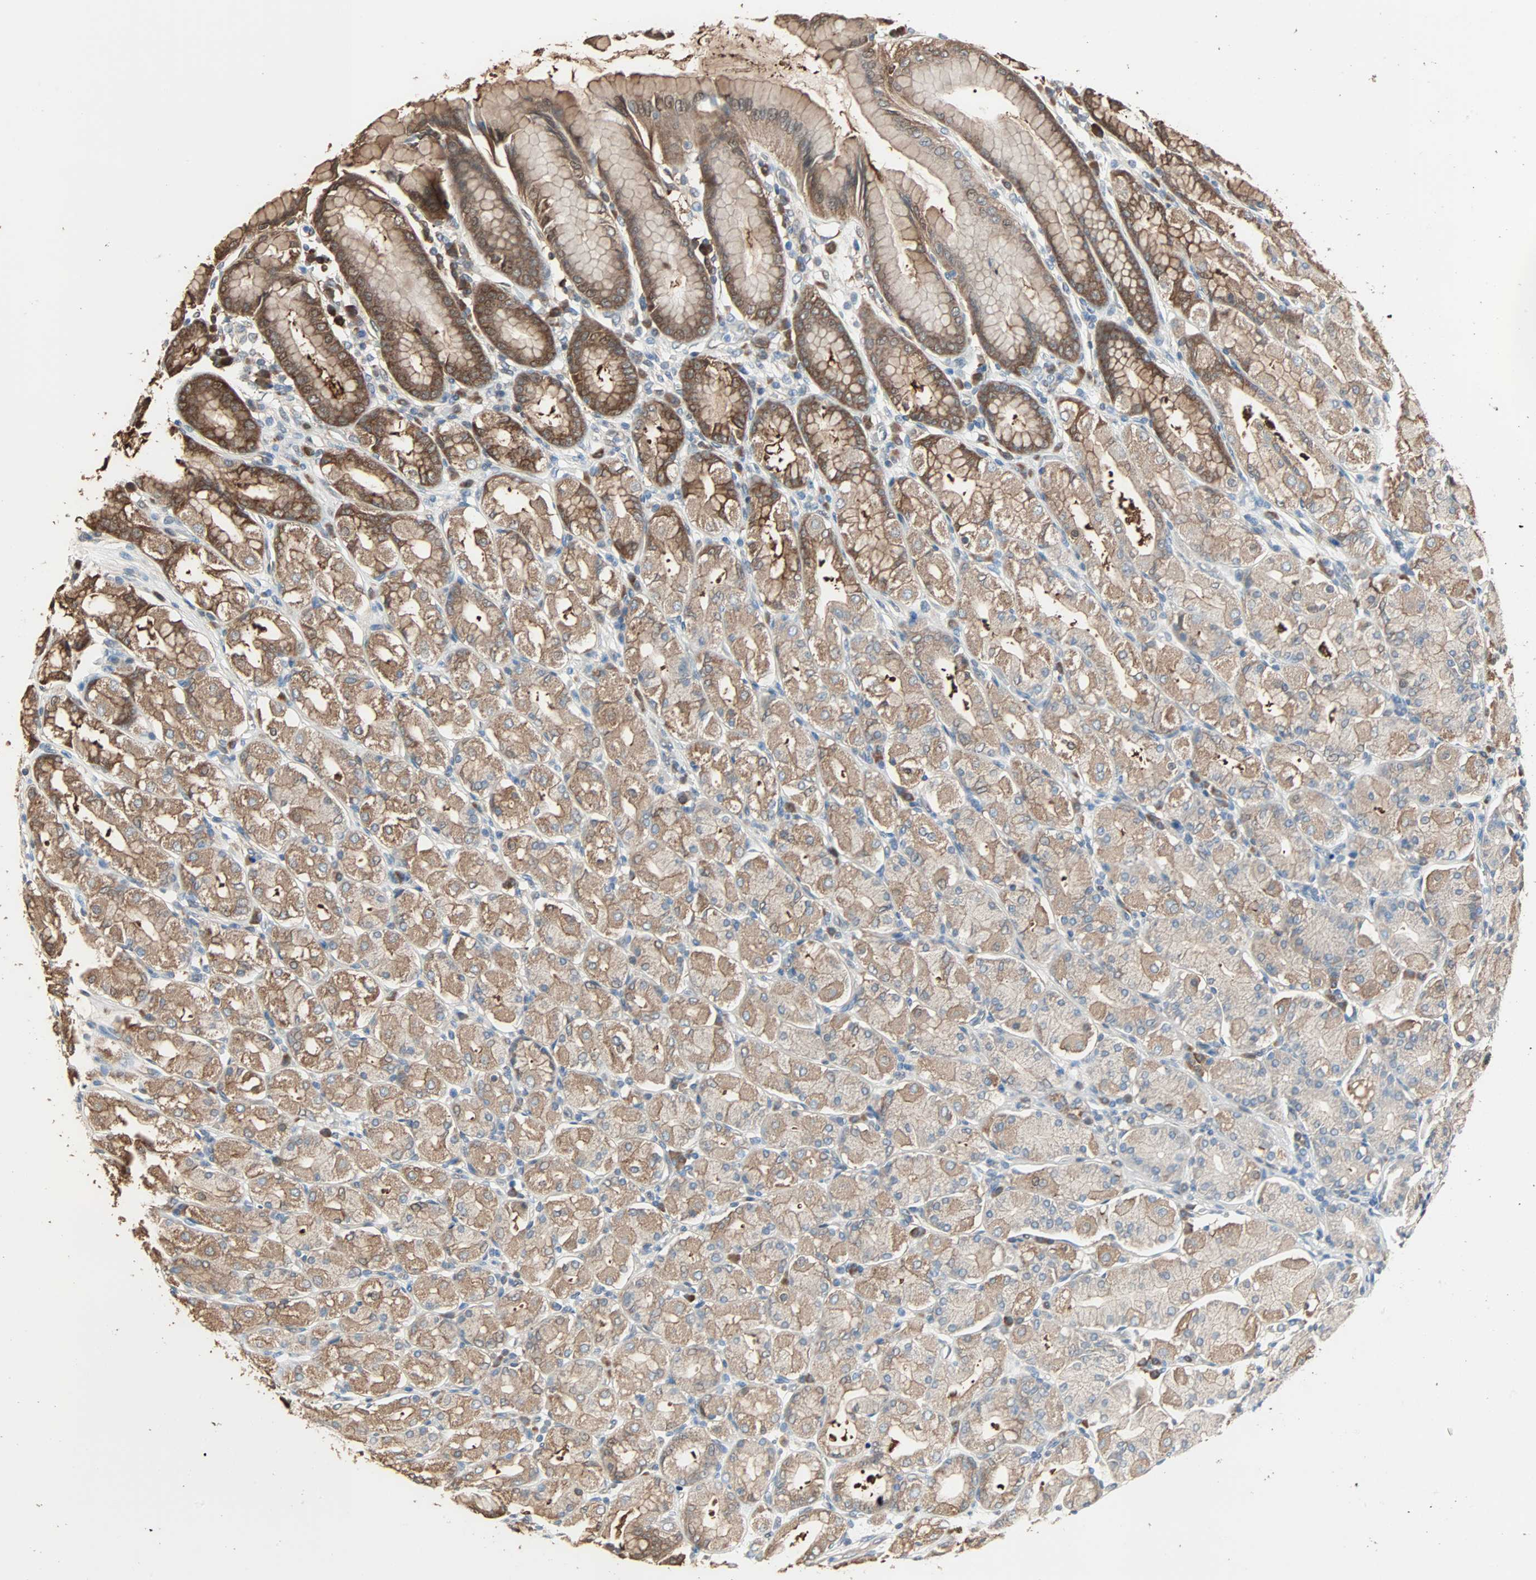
{"staining": {"intensity": "moderate", "quantity": ">75%", "location": "cytoplasmic/membranous"}, "tissue": "stomach", "cell_type": "Glandular cells", "image_type": "normal", "snomed": [{"axis": "morphology", "description": "Normal tissue, NOS"}, {"axis": "topography", "description": "Stomach, upper"}], "caption": "Immunohistochemistry of unremarkable human stomach shows medium levels of moderate cytoplasmic/membranous staining in about >75% of glandular cells. The staining was performed using DAB, with brown indicating positive protein expression. Nuclei are stained blue with hematoxylin.", "gene": "PRDX1", "patient": {"sex": "male", "age": 68}}